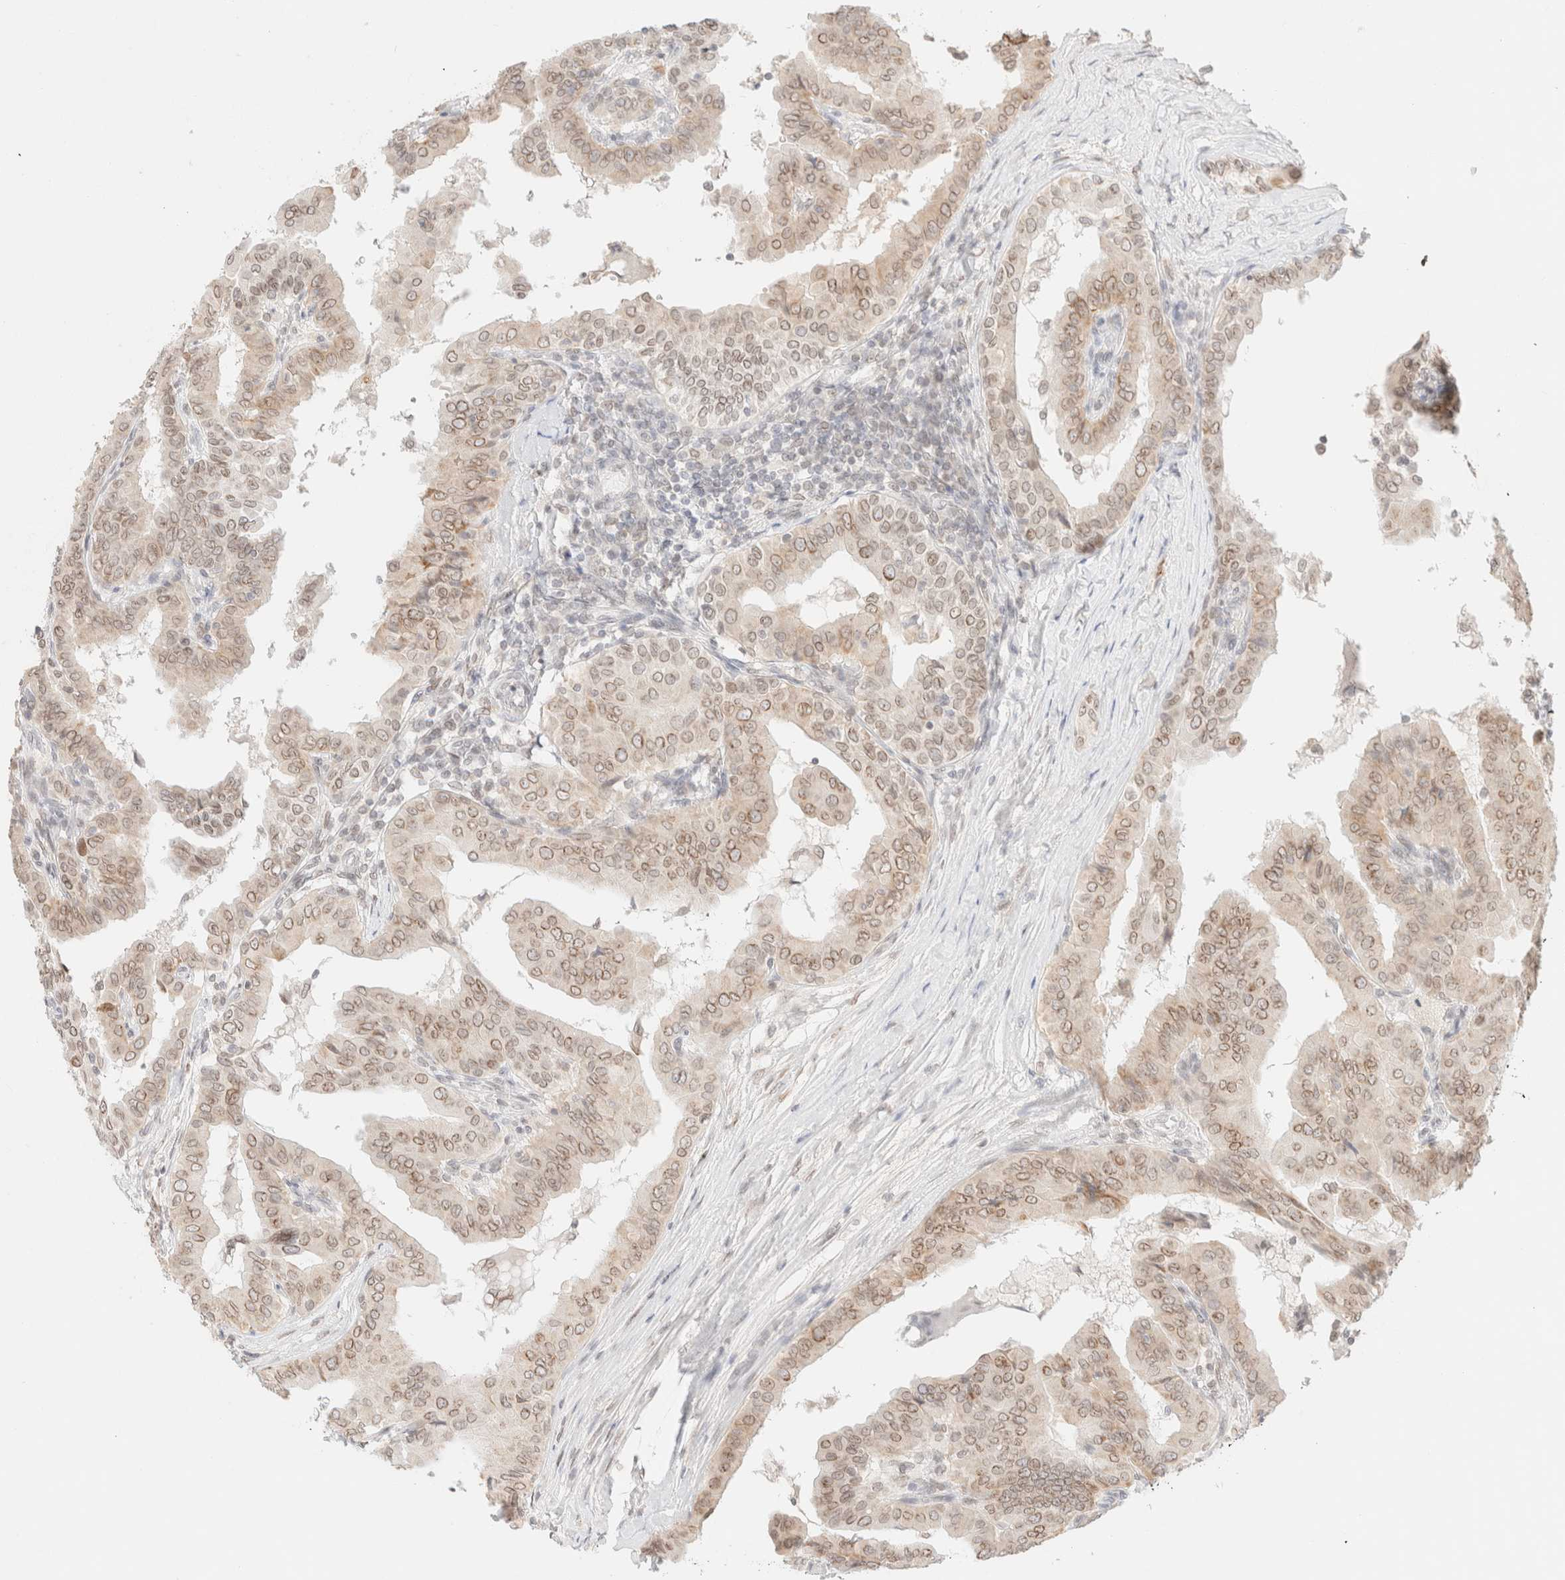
{"staining": {"intensity": "weak", "quantity": ">75%", "location": "cytoplasmic/membranous,nuclear"}, "tissue": "thyroid cancer", "cell_type": "Tumor cells", "image_type": "cancer", "snomed": [{"axis": "morphology", "description": "Papillary adenocarcinoma, NOS"}, {"axis": "topography", "description": "Thyroid gland"}], "caption": "The image exhibits a brown stain indicating the presence of a protein in the cytoplasmic/membranous and nuclear of tumor cells in thyroid papillary adenocarcinoma.", "gene": "ZNF770", "patient": {"sex": "male", "age": 33}}